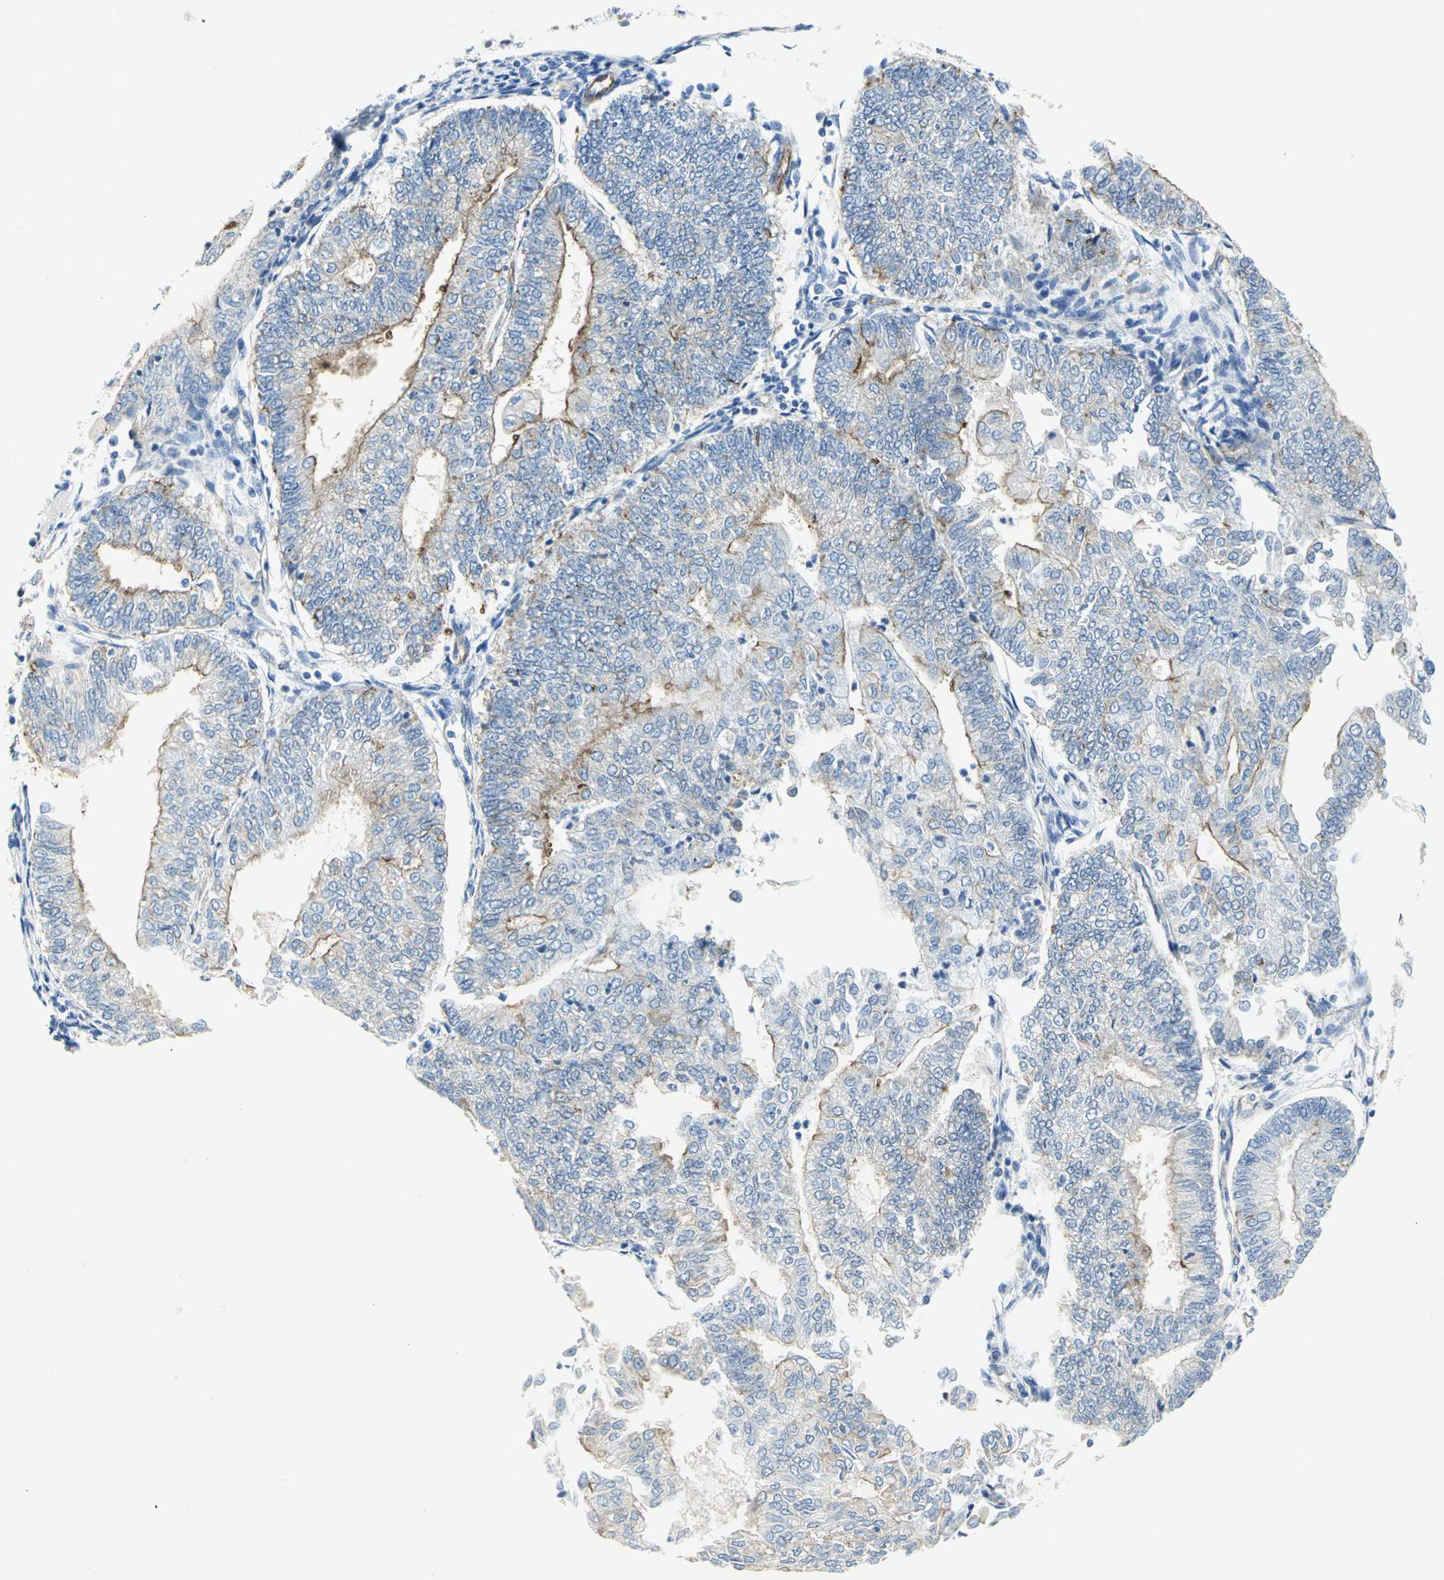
{"staining": {"intensity": "moderate", "quantity": "25%-75%", "location": "cytoplasmic/membranous"}, "tissue": "endometrial cancer", "cell_type": "Tumor cells", "image_type": "cancer", "snomed": [{"axis": "morphology", "description": "Adenocarcinoma, NOS"}, {"axis": "topography", "description": "Endometrium"}], "caption": "This micrograph displays immunohistochemistry (IHC) staining of human endometrial adenocarcinoma, with medium moderate cytoplasmic/membranous staining in about 25%-75% of tumor cells.", "gene": "FLNB", "patient": {"sex": "female", "age": 59}}